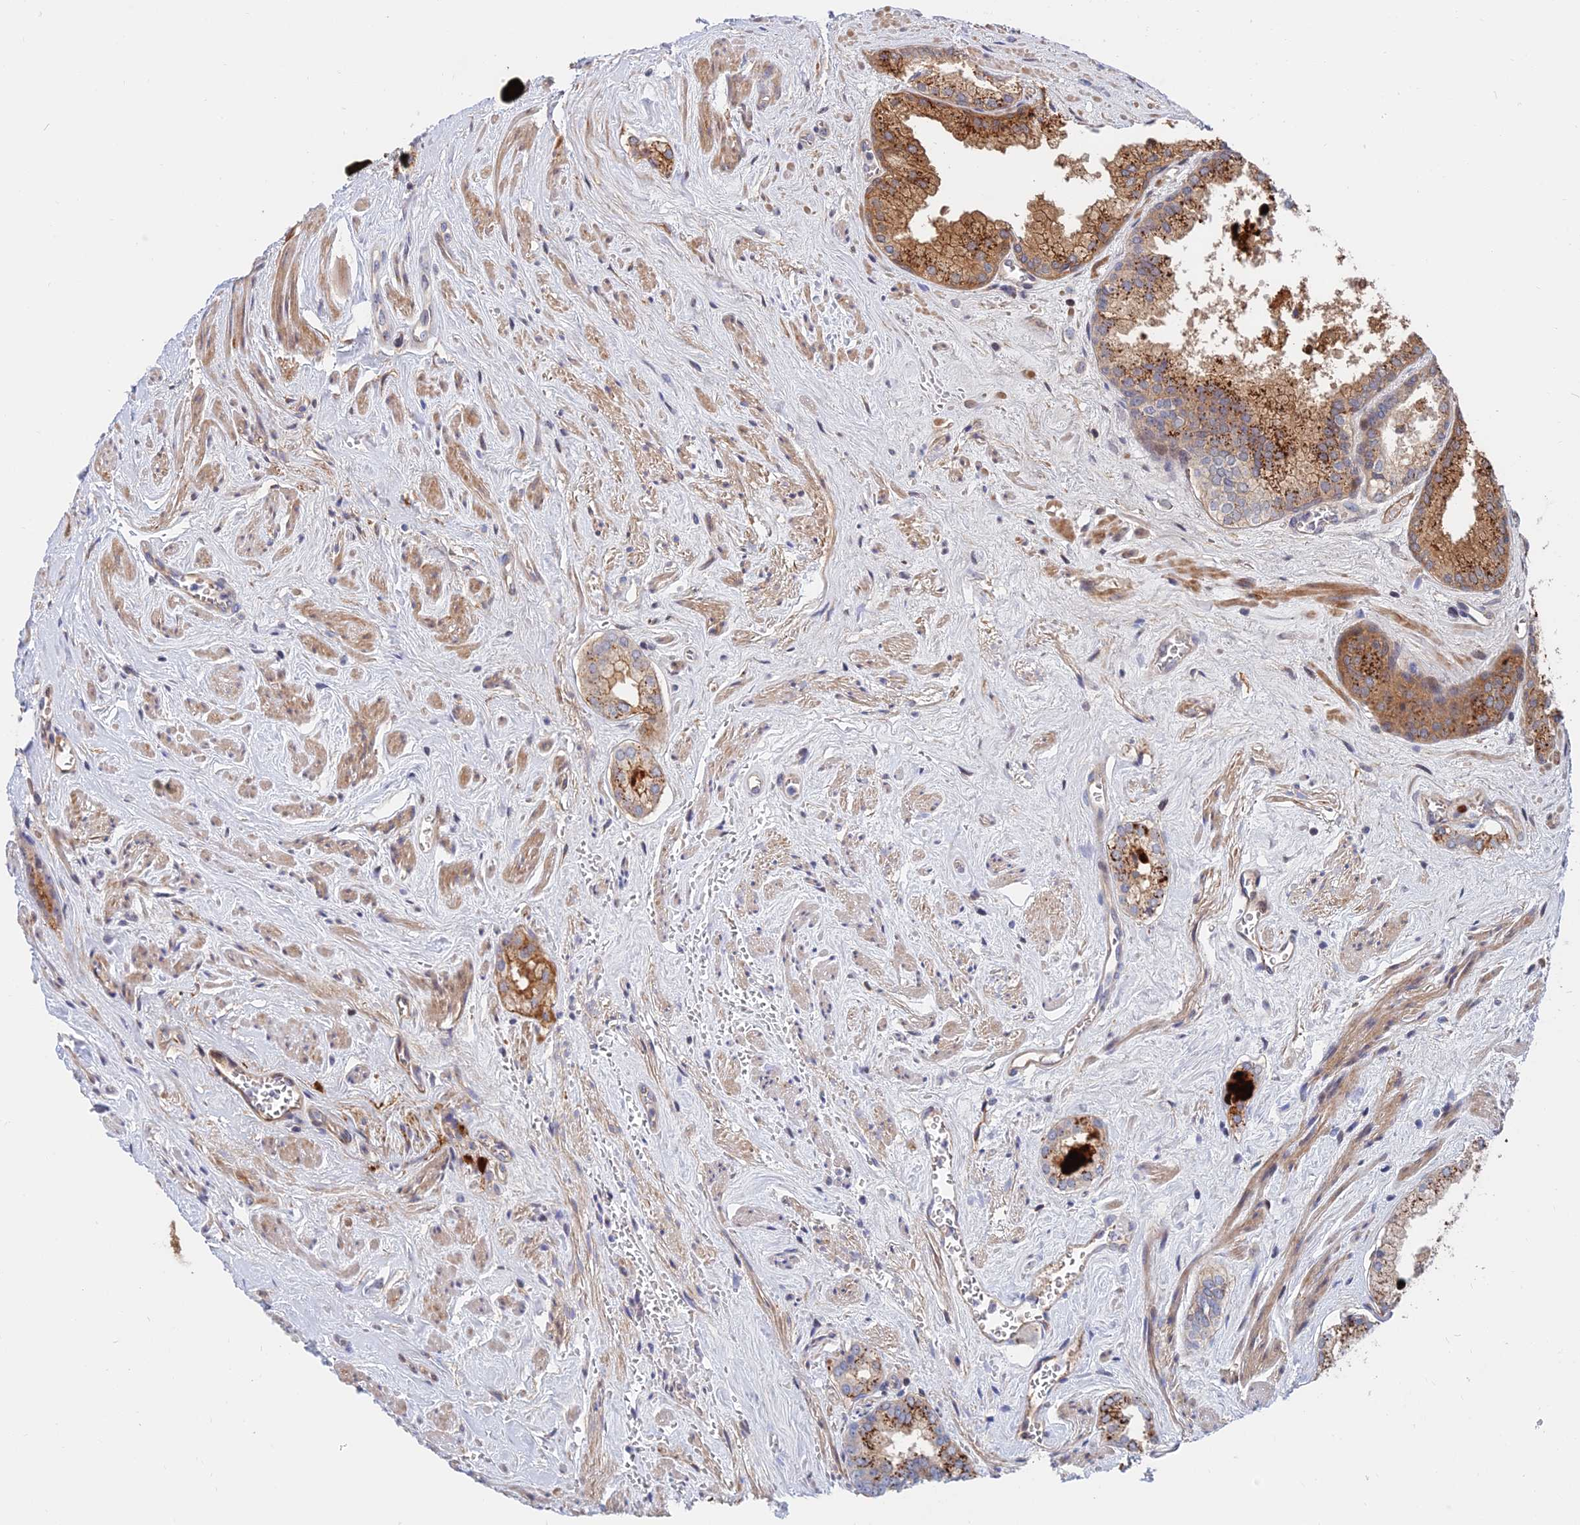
{"staining": {"intensity": "moderate", "quantity": "25%-75%", "location": "cytoplasmic/membranous"}, "tissue": "prostate cancer", "cell_type": "Tumor cells", "image_type": "cancer", "snomed": [{"axis": "morphology", "description": "Adenocarcinoma, Low grade"}, {"axis": "topography", "description": "Prostate"}], "caption": "A histopathology image of prostate cancer (low-grade adenocarcinoma) stained for a protein demonstrates moderate cytoplasmic/membranous brown staining in tumor cells.", "gene": "TRIM43B", "patient": {"sex": "male", "age": 68}}